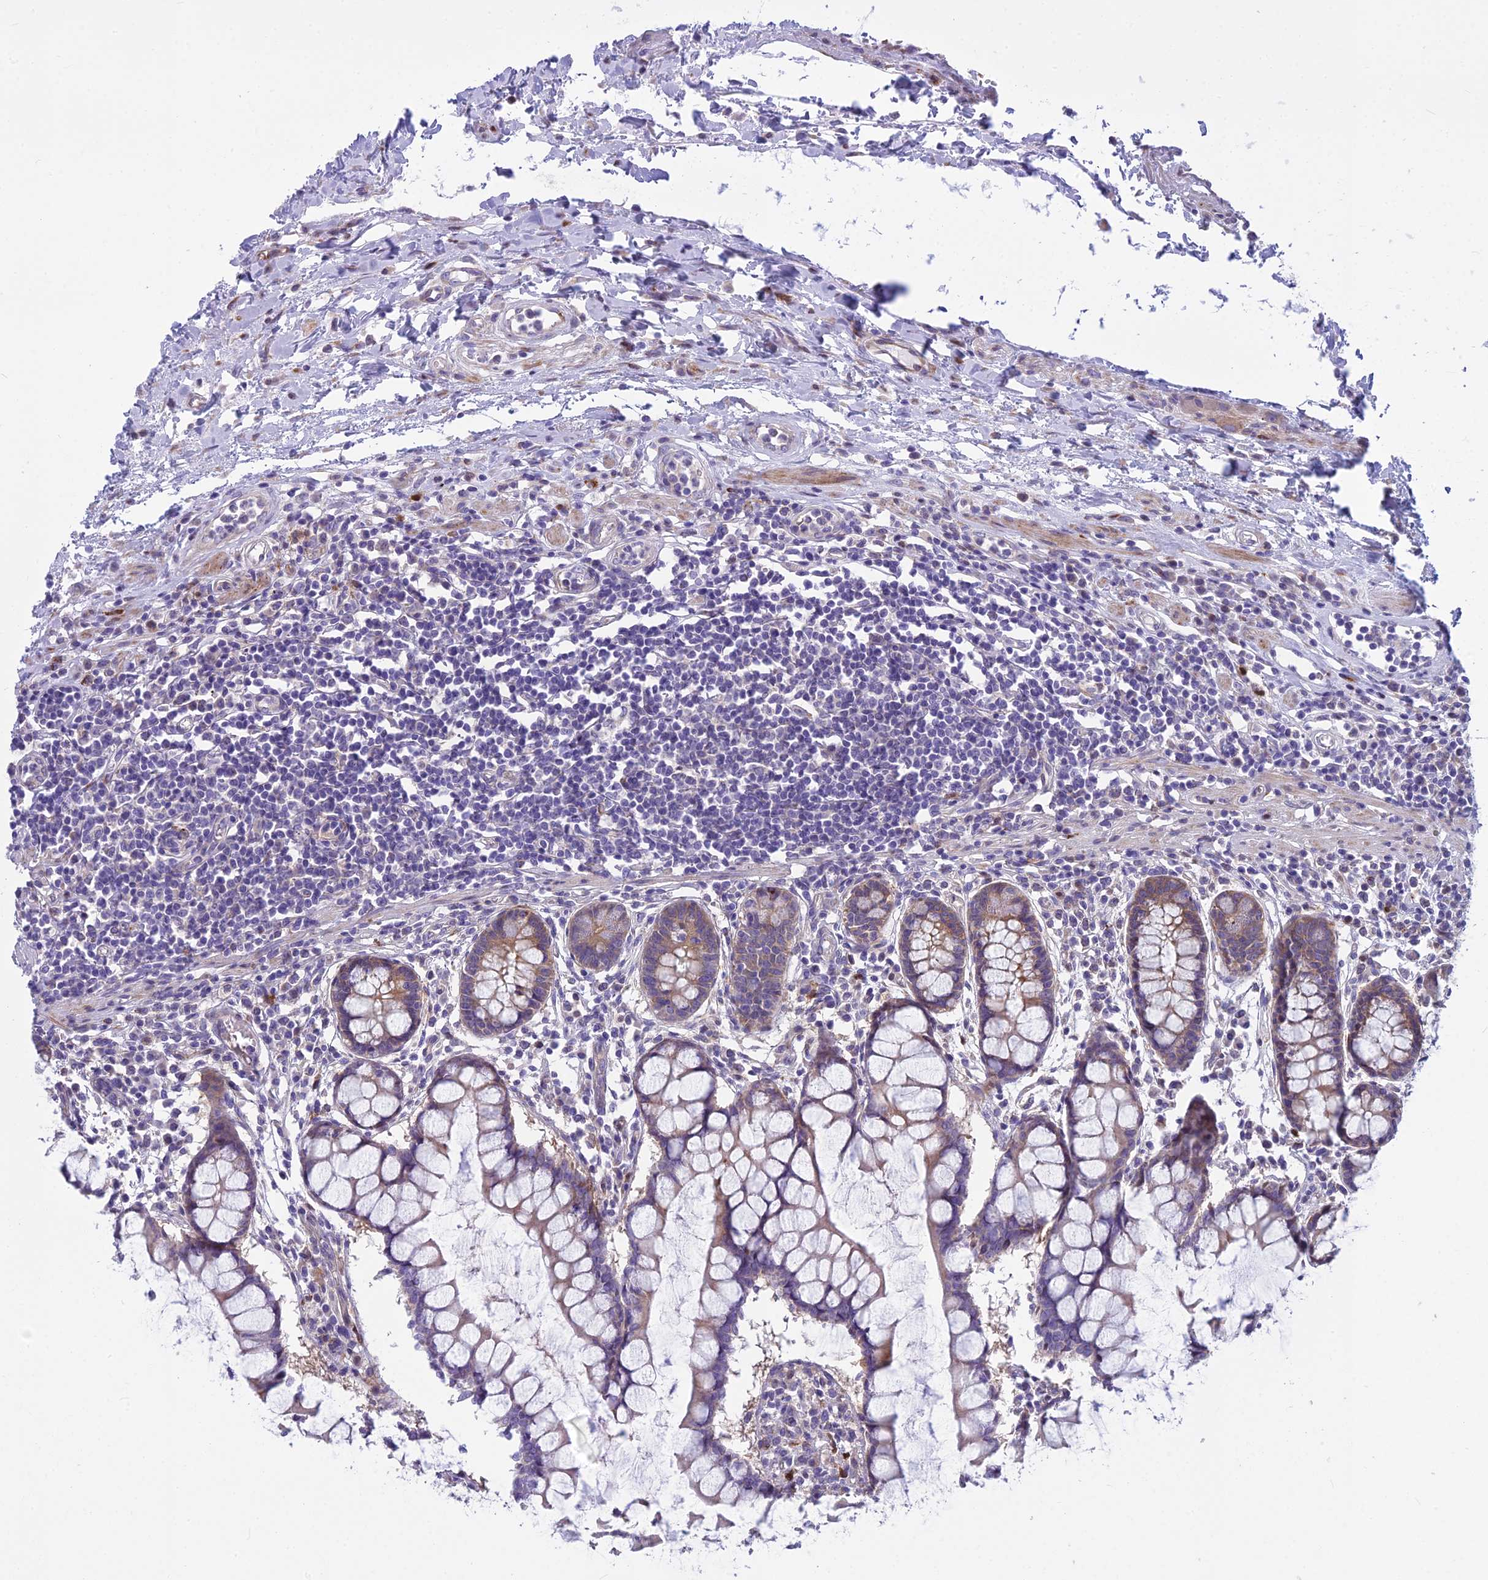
{"staining": {"intensity": "weak", "quantity": "25%-75%", "location": "cytoplasmic/membranous"}, "tissue": "colon", "cell_type": "Endothelial cells", "image_type": "normal", "snomed": [{"axis": "morphology", "description": "Normal tissue, NOS"}, {"axis": "morphology", "description": "Adenocarcinoma, NOS"}, {"axis": "topography", "description": "Colon"}], "caption": "Protein staining by IHC reveals weak cytoplasmic/membranous staining in approximately 25%-75% of endothelial cells in normal colon. Using DAB (brown) and hematoxylin (blue) stains, captured at high magnification using brightfield microscopy.", "gene": "PCDHB14", "patient": {"sex": "female", "age": 55}}